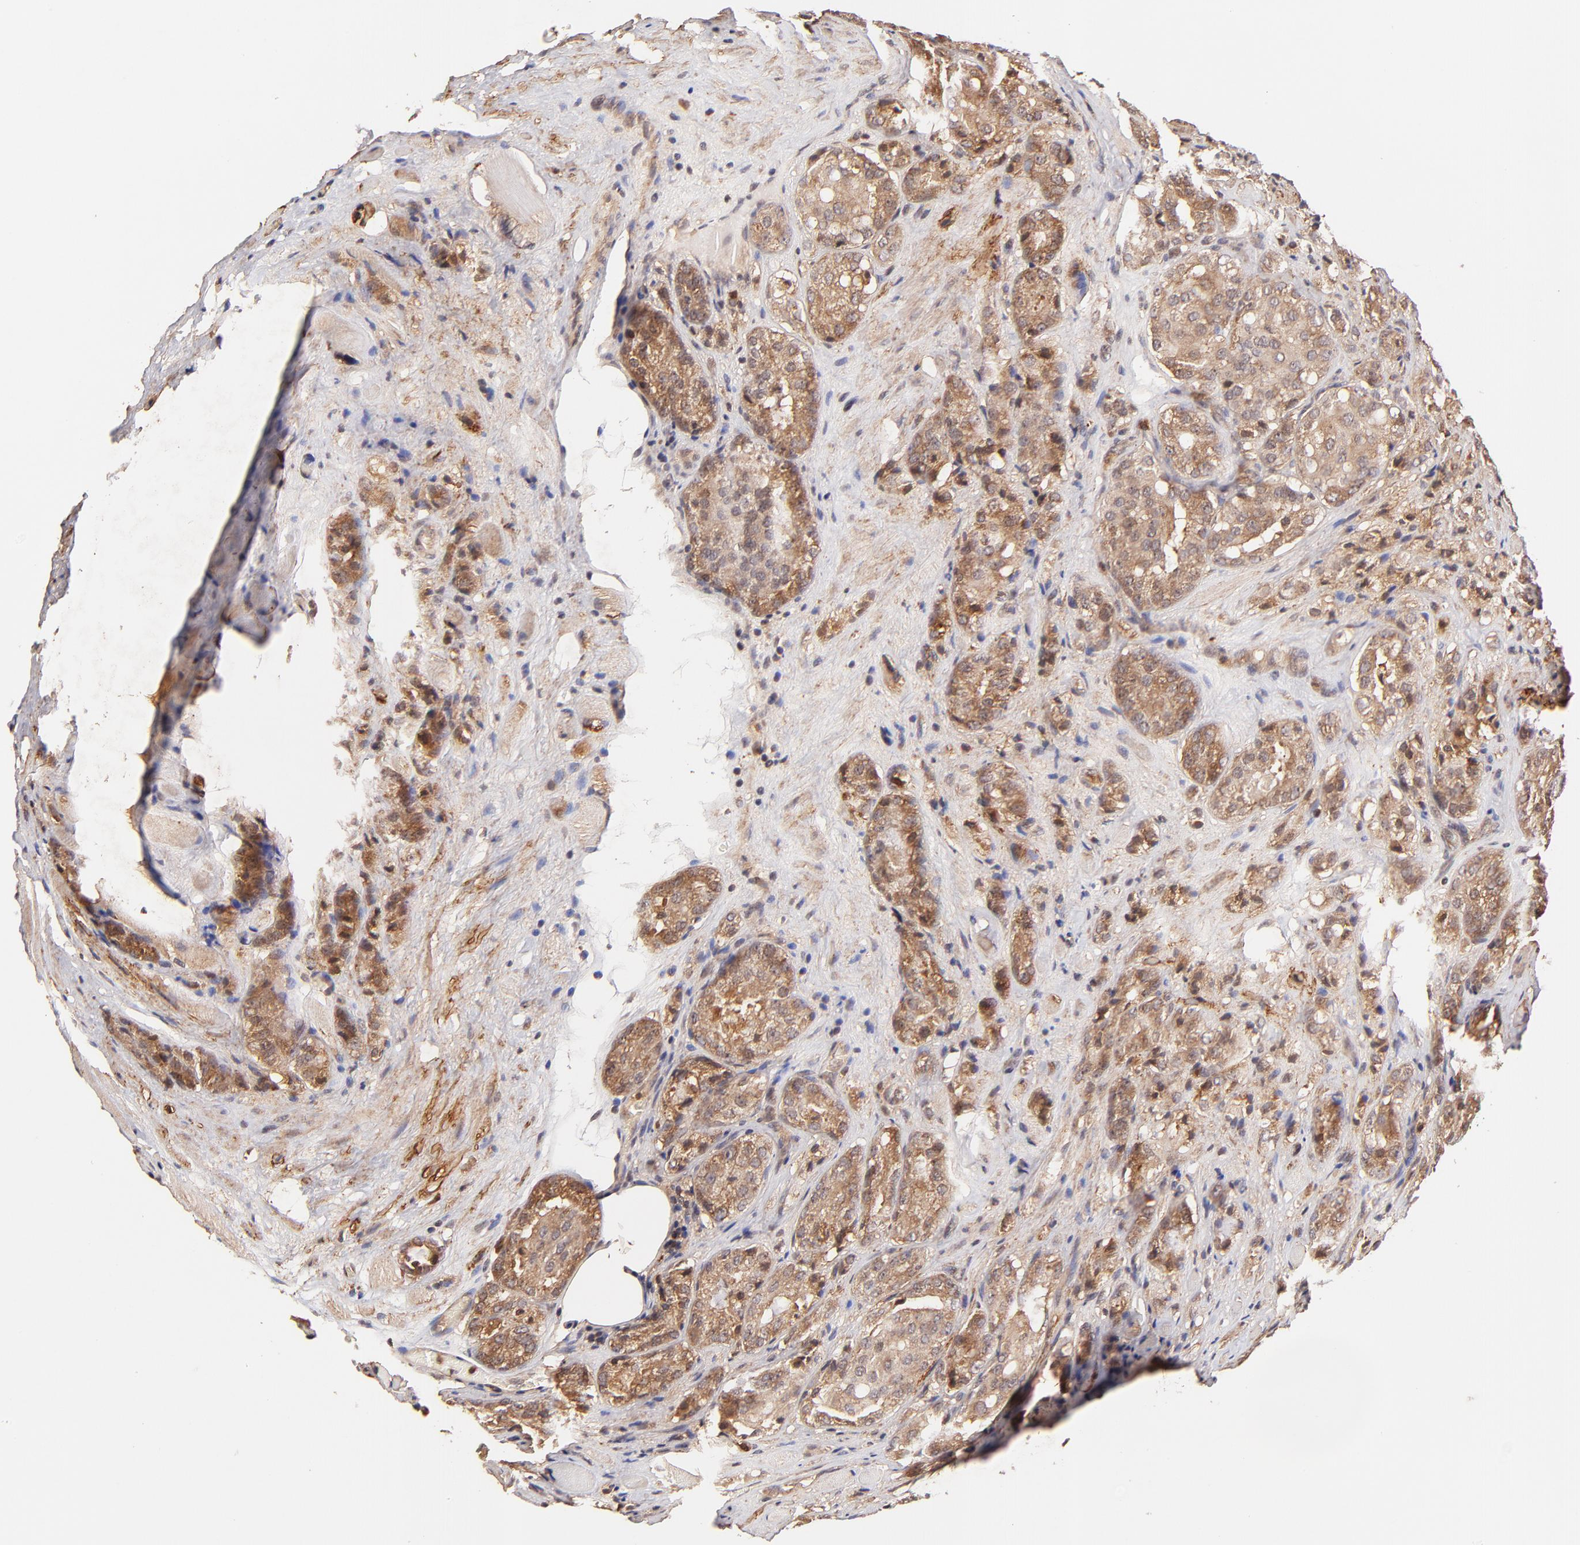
{"staining": {"intensity": "moderate", "quantity": ">75%", "location": "cytoplasmic/membranous"}, "tissue": "prostate cancer", "cell_type": "Tumor cells", "image_type": "cancer", "snomed": [{"axis": "morphology", "description": "Adenocarcinoma, Medium grade"}, {"axis": "topography", "description": "Prostate"}], "caption": "Prostate cancer tissue shows moderate cytoplasmic/membranous positivity in about >75% of tumor cells, visualized by immunohistochemistry.", "gene": "ITGB1", "patient": {"sex": "male", "age": 60}}